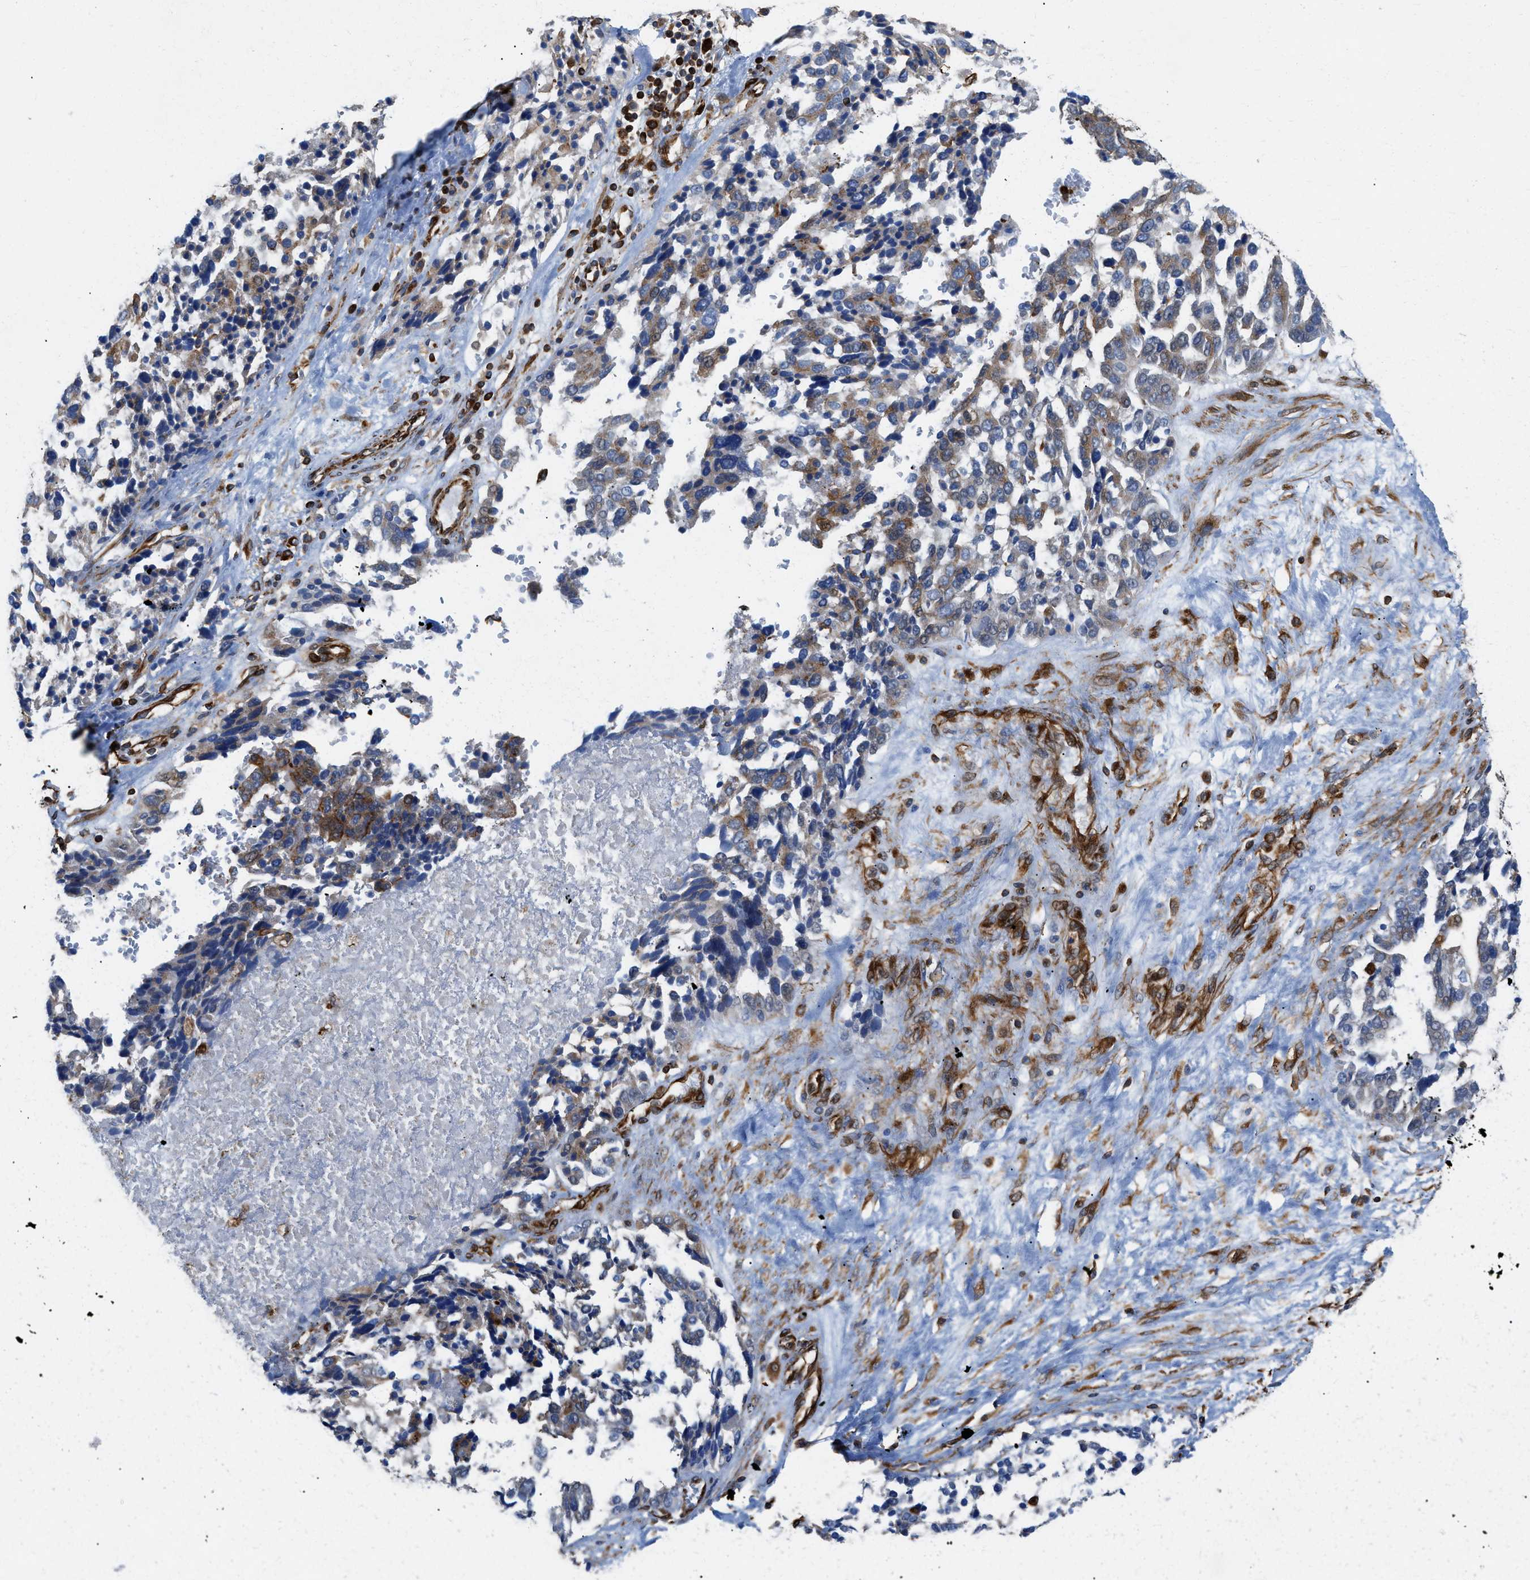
{"staining": {"intensity": "moderate", "quantity": "25%-75%", "location": "cytoplasmic/membranous"}, "tissue": "ovarian cancer", "cell_type": "Tumor cells", "image_type": "cancer", "snomed": [{"axis": "morphology", "description": "Cystadenocarcinoma, serous, NOS"}, {"axis": "topography", "description": "Ovary"}], "caption": "Tumor cells exhibit medium levels of moderate cytoplasmic/membranous expression in about 25%-75% of cells in ovarian cancer.", "gene": "PTPRE", "patient": {"sex": "female", "age": 44}}